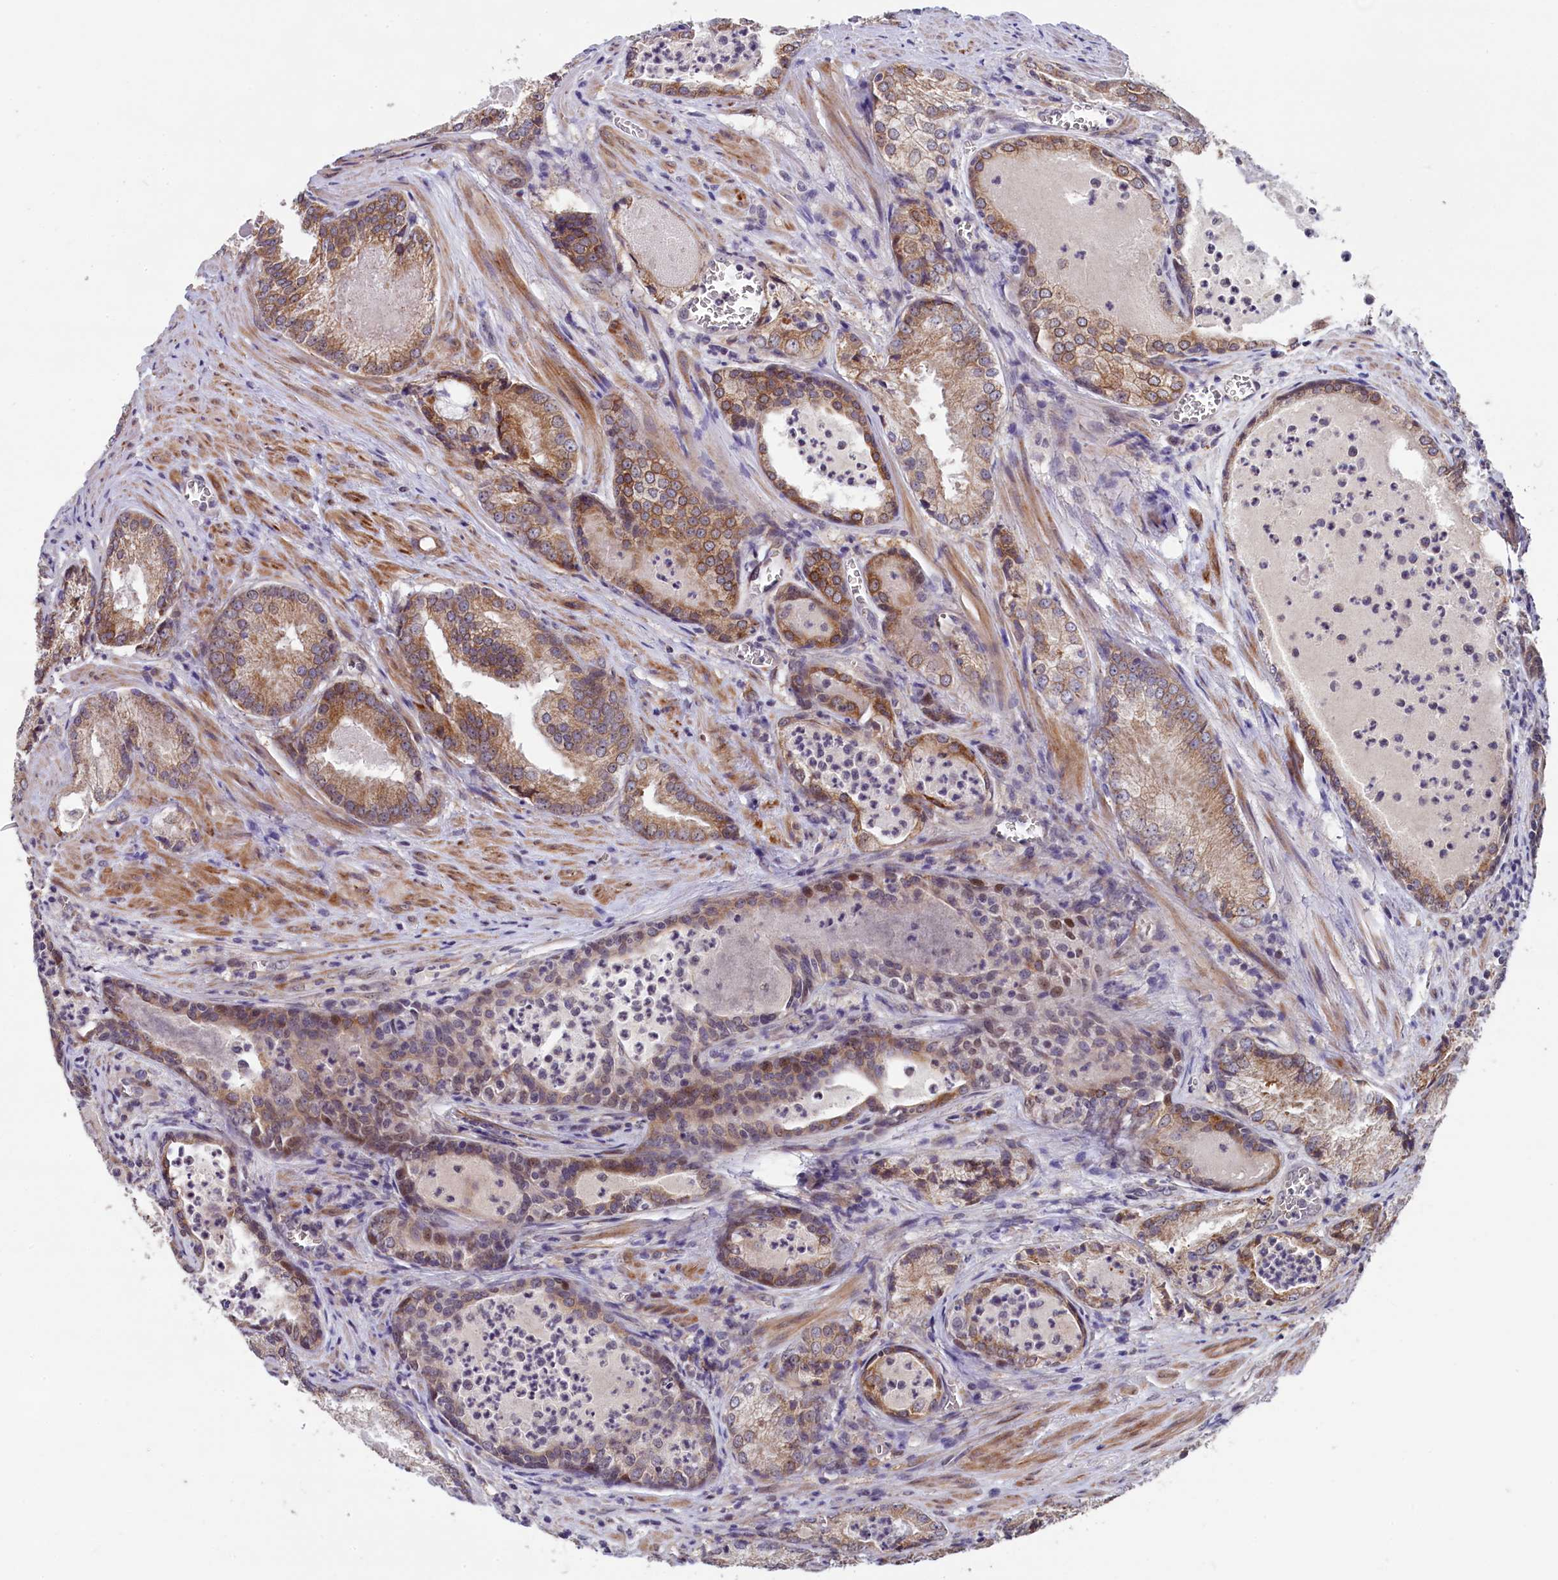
{"staining": {"intensity": "moderate", "quantity": ">75%", "location": "cytoplasmic/membranous"}, "tissue": "prostate cancer", "cell_type": "Tumor cells", "image_type": "cancer", "snomed": [{"axis": "morphology", "description": "Adenocarcinoma, Low grade"}, {"axis": "topography", "description": "Prostate"}], "caption": "IHC (DAB (3,3'-diaminobenzidine)) staining of prostate cancer demonstrates moderate cytoplasmic/membranous protein positivity in about >75% of tumor cells. The staining was performed using DAB (3,3'-diaminobenzidine), with brown indicating positive protein expression. Nuclei are stained blue with hematoxylin.", "gene": "SLC39A6", "patient": {"sex": "male", "age": 54}}